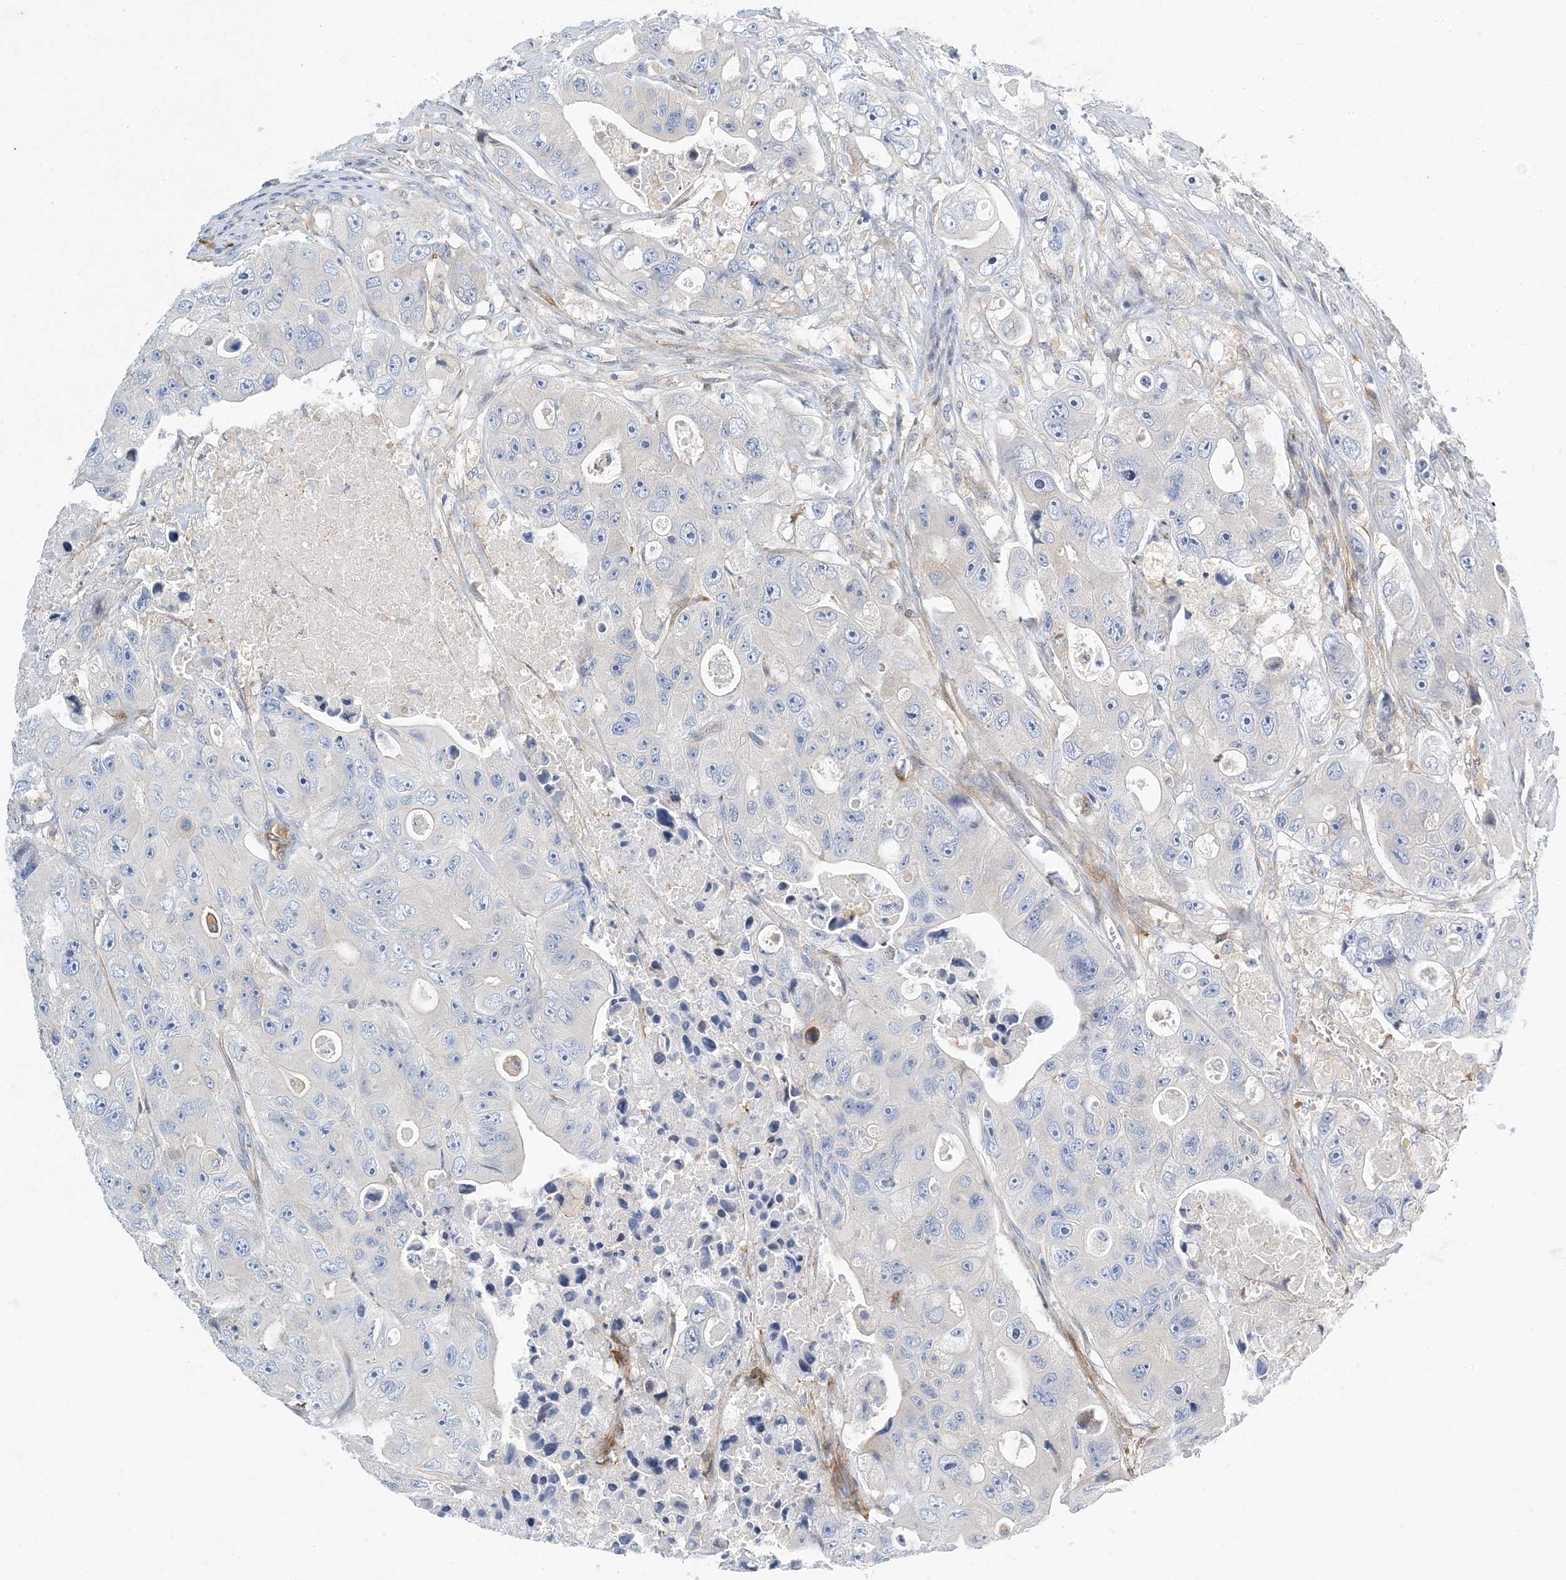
{"staining": {"intensity": "negative", "quantity": "none", "location": "none"}, "tissue": "colorectal cancer", "cell_type": "Tumor cells", "image_type": "cancer", "snomed": [{"axis": "morphology", "description": "Adenocarcinoma, NOS"}, {"axis": "topography", "description": "Colon"}], "caption": "High magnification brightfield microscopy of adenocarcinoma (colorectal) stained with DAB (3,3'-diaminobenzidine) (brown) and counterstained with hematoxylin (blue): tumor cells show no significant positivity. Brightfield microscopy of immunohistochemistry (IHC) stained with DAB (brown) and hematoxylin (blue), captured at high magnification.", "gene": "PCDHA2", "patient": {"sex": "female", "age": 46}}